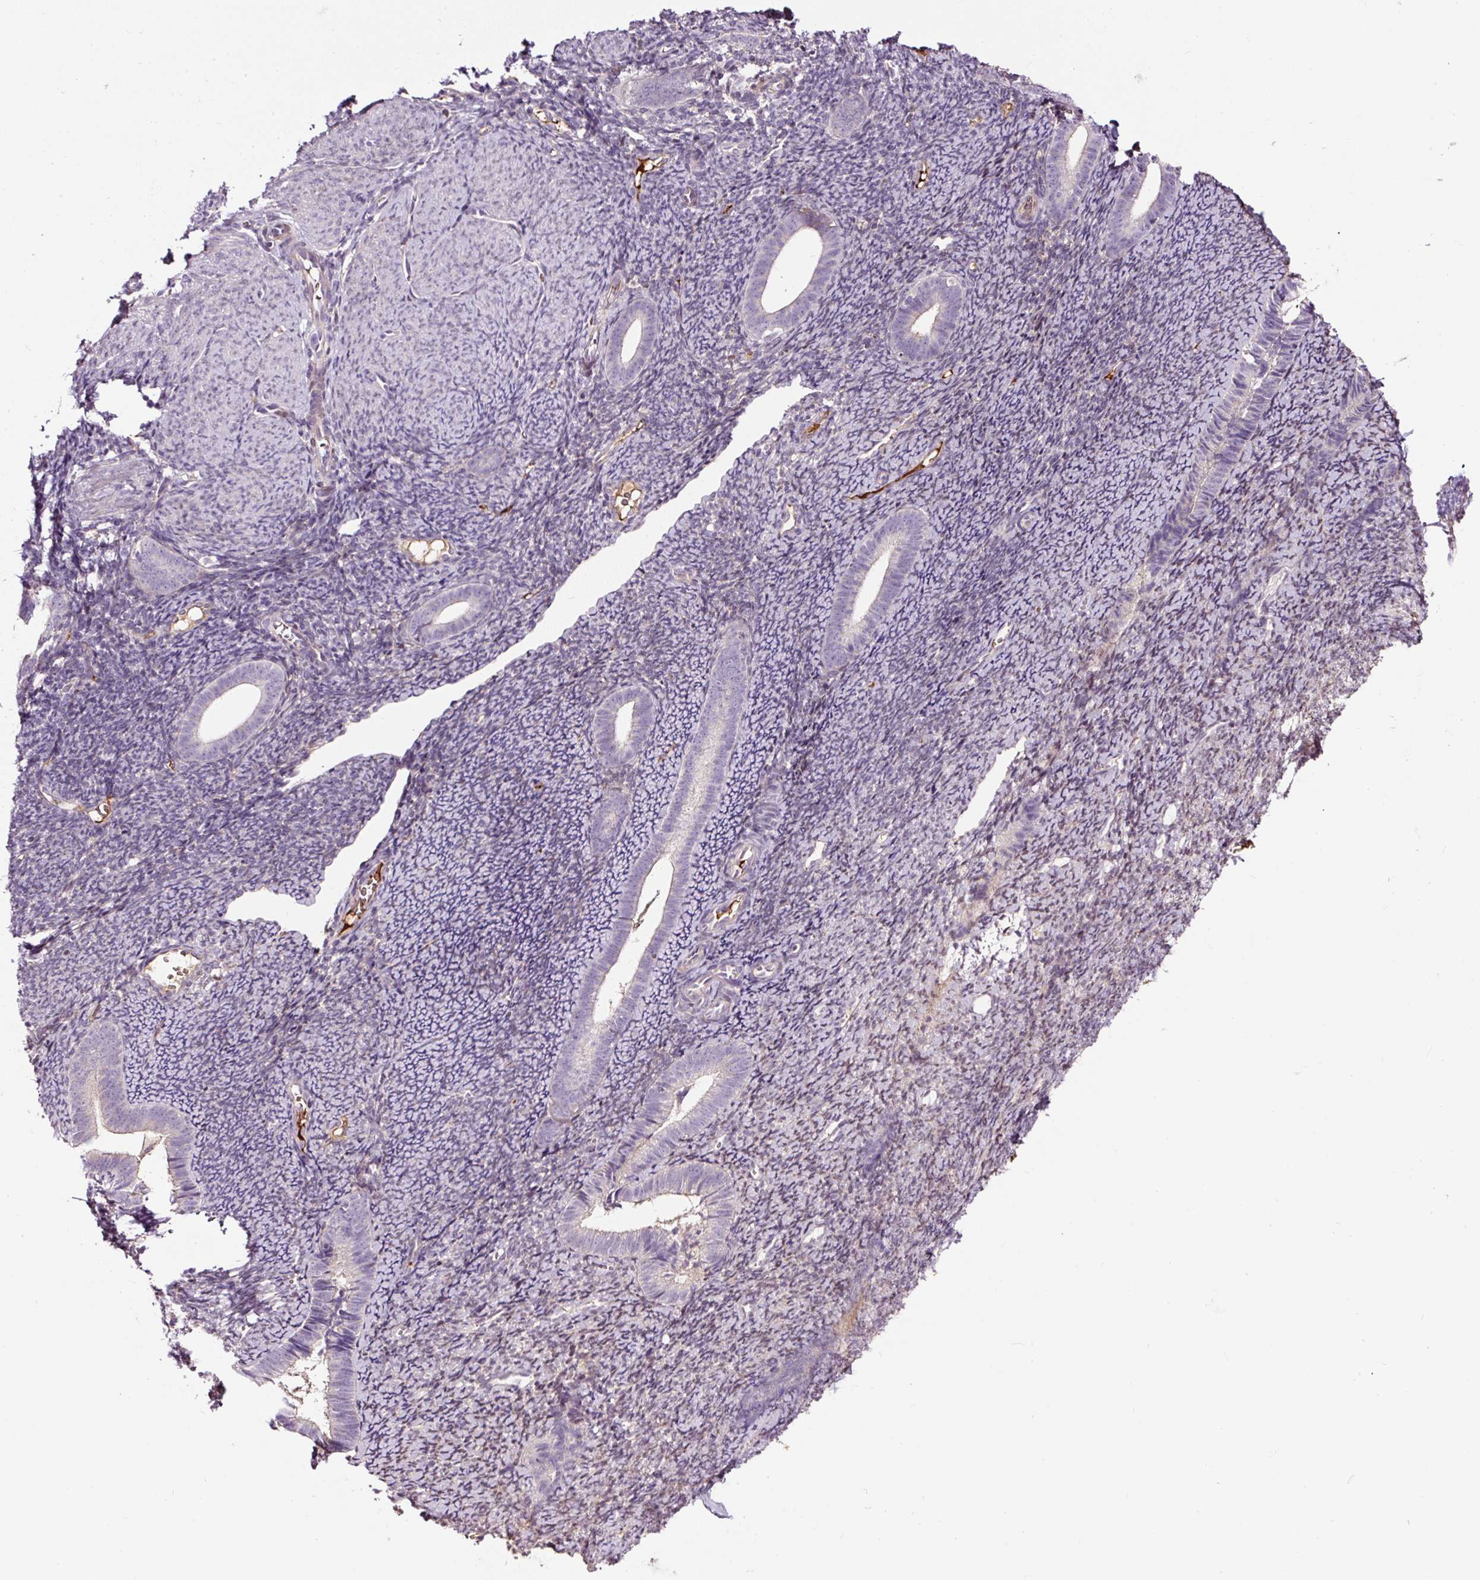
{"staining": {"intensity": "negative", "quantity": "none", "location": "none"}, "tissue": "endometrium", "cell_type": "Cells in endometrial stroma", "image_type": "normal", "snomed": [{"axis": "morphology", "description": "Normal tissue, NOS"}, {"axis": "topography", "description": "Endometrium"}], "caption": "A photomicrograph of human endometrium is negative for staining in cells in endometrial stroma. (Immunohistochemistry, brightfield microscopy, high magnification).", "gene": "LRRC24", "patient": {"sex": "female", "age": 39}}